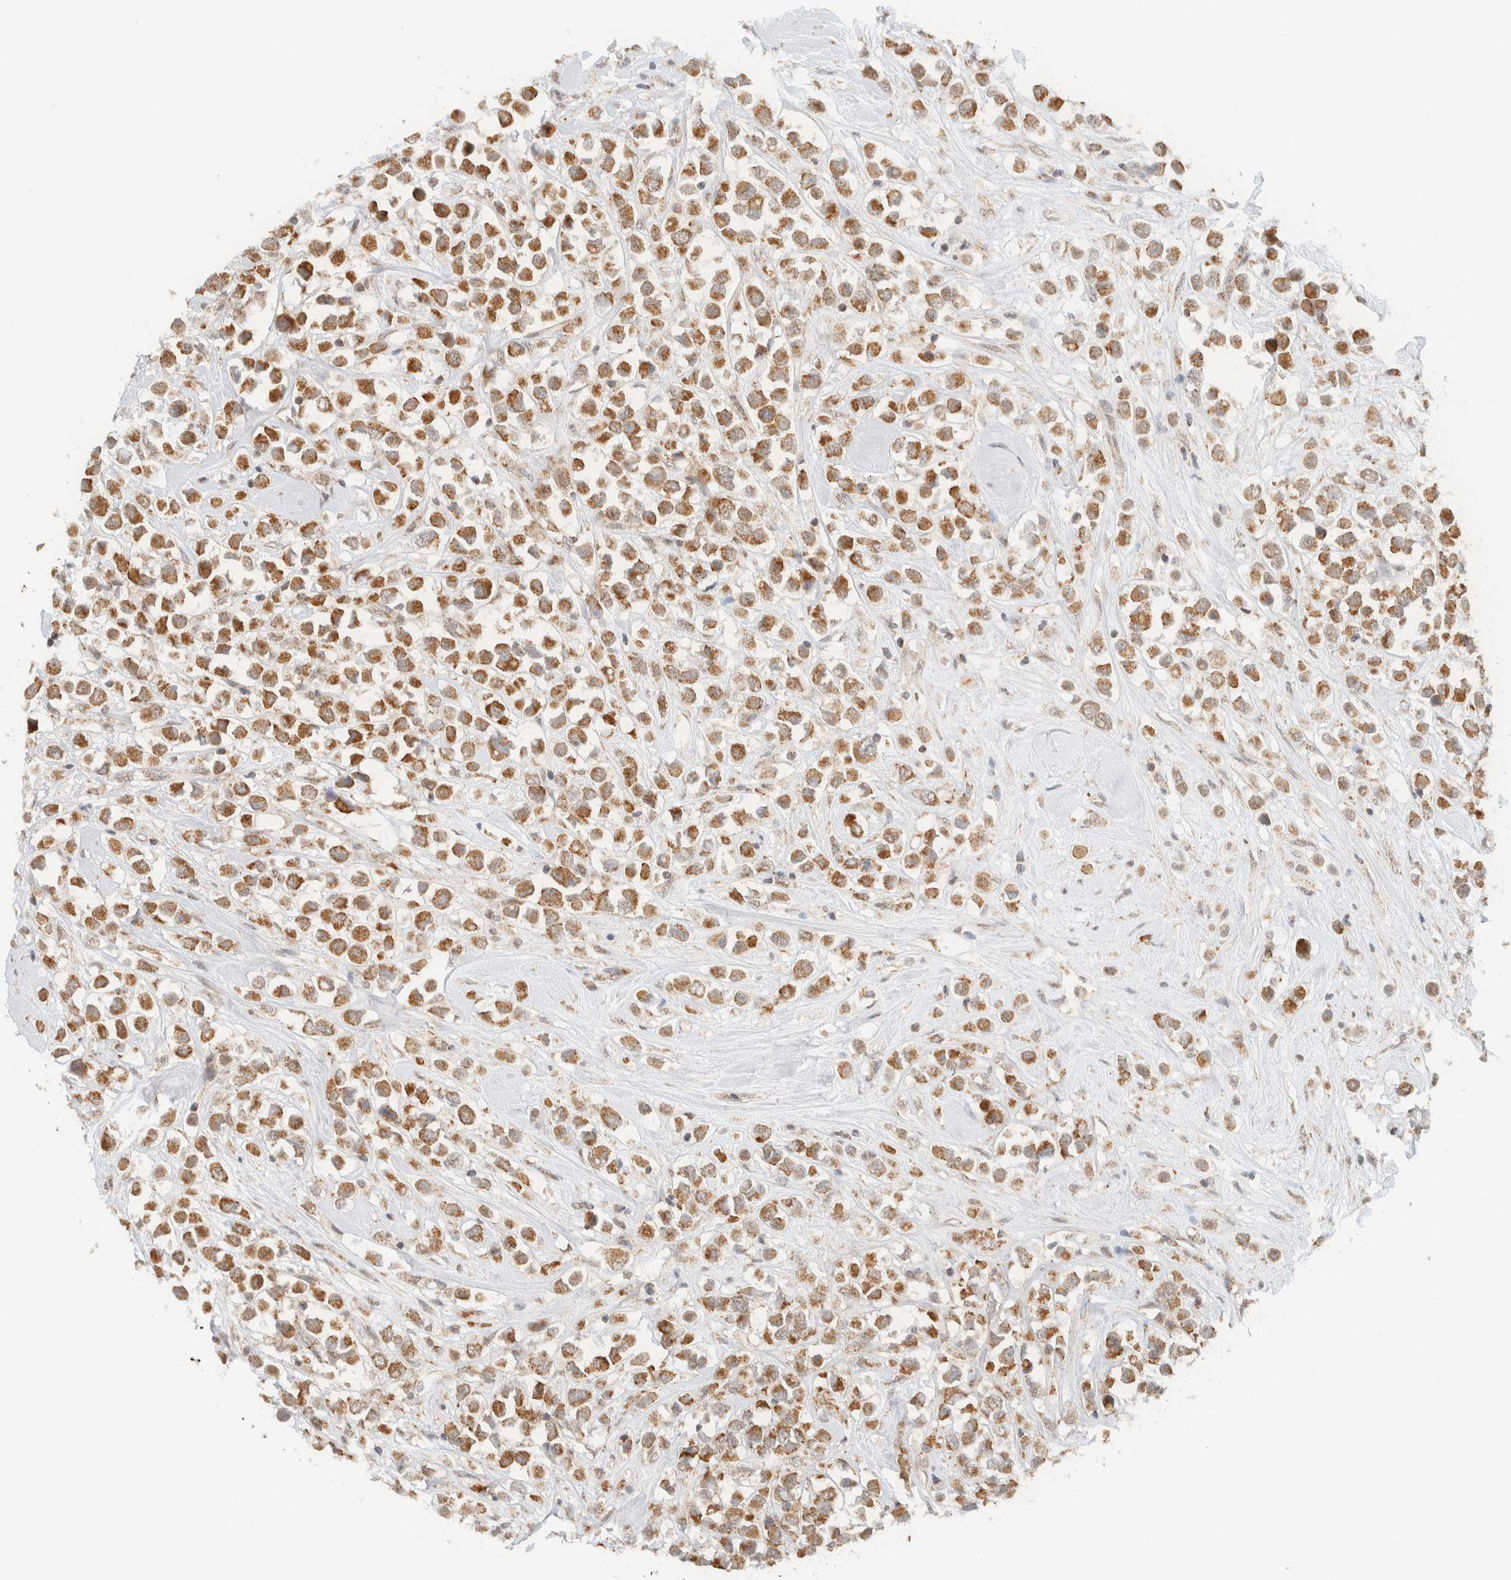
{"staining": {"intensity": "moderate", "quantity": ">75%", "location": "cytoplasmic/membranous"}, "tissue": "breast cancer", "cell_type": "Tumor cells", "image_type": "cancer", "snomed": [{"axis": "morphology", "description": "Duct carcinoma"}, {"axis": "topography", "description": "Breast"}], "caption": "Protein expression analysis of human breast cancer reveals moderate cytoplasmic/membranous staining in about >75% of tumor cells.", "gene": "MRPL41", "patient": {"sex": "female", "age": 61}}